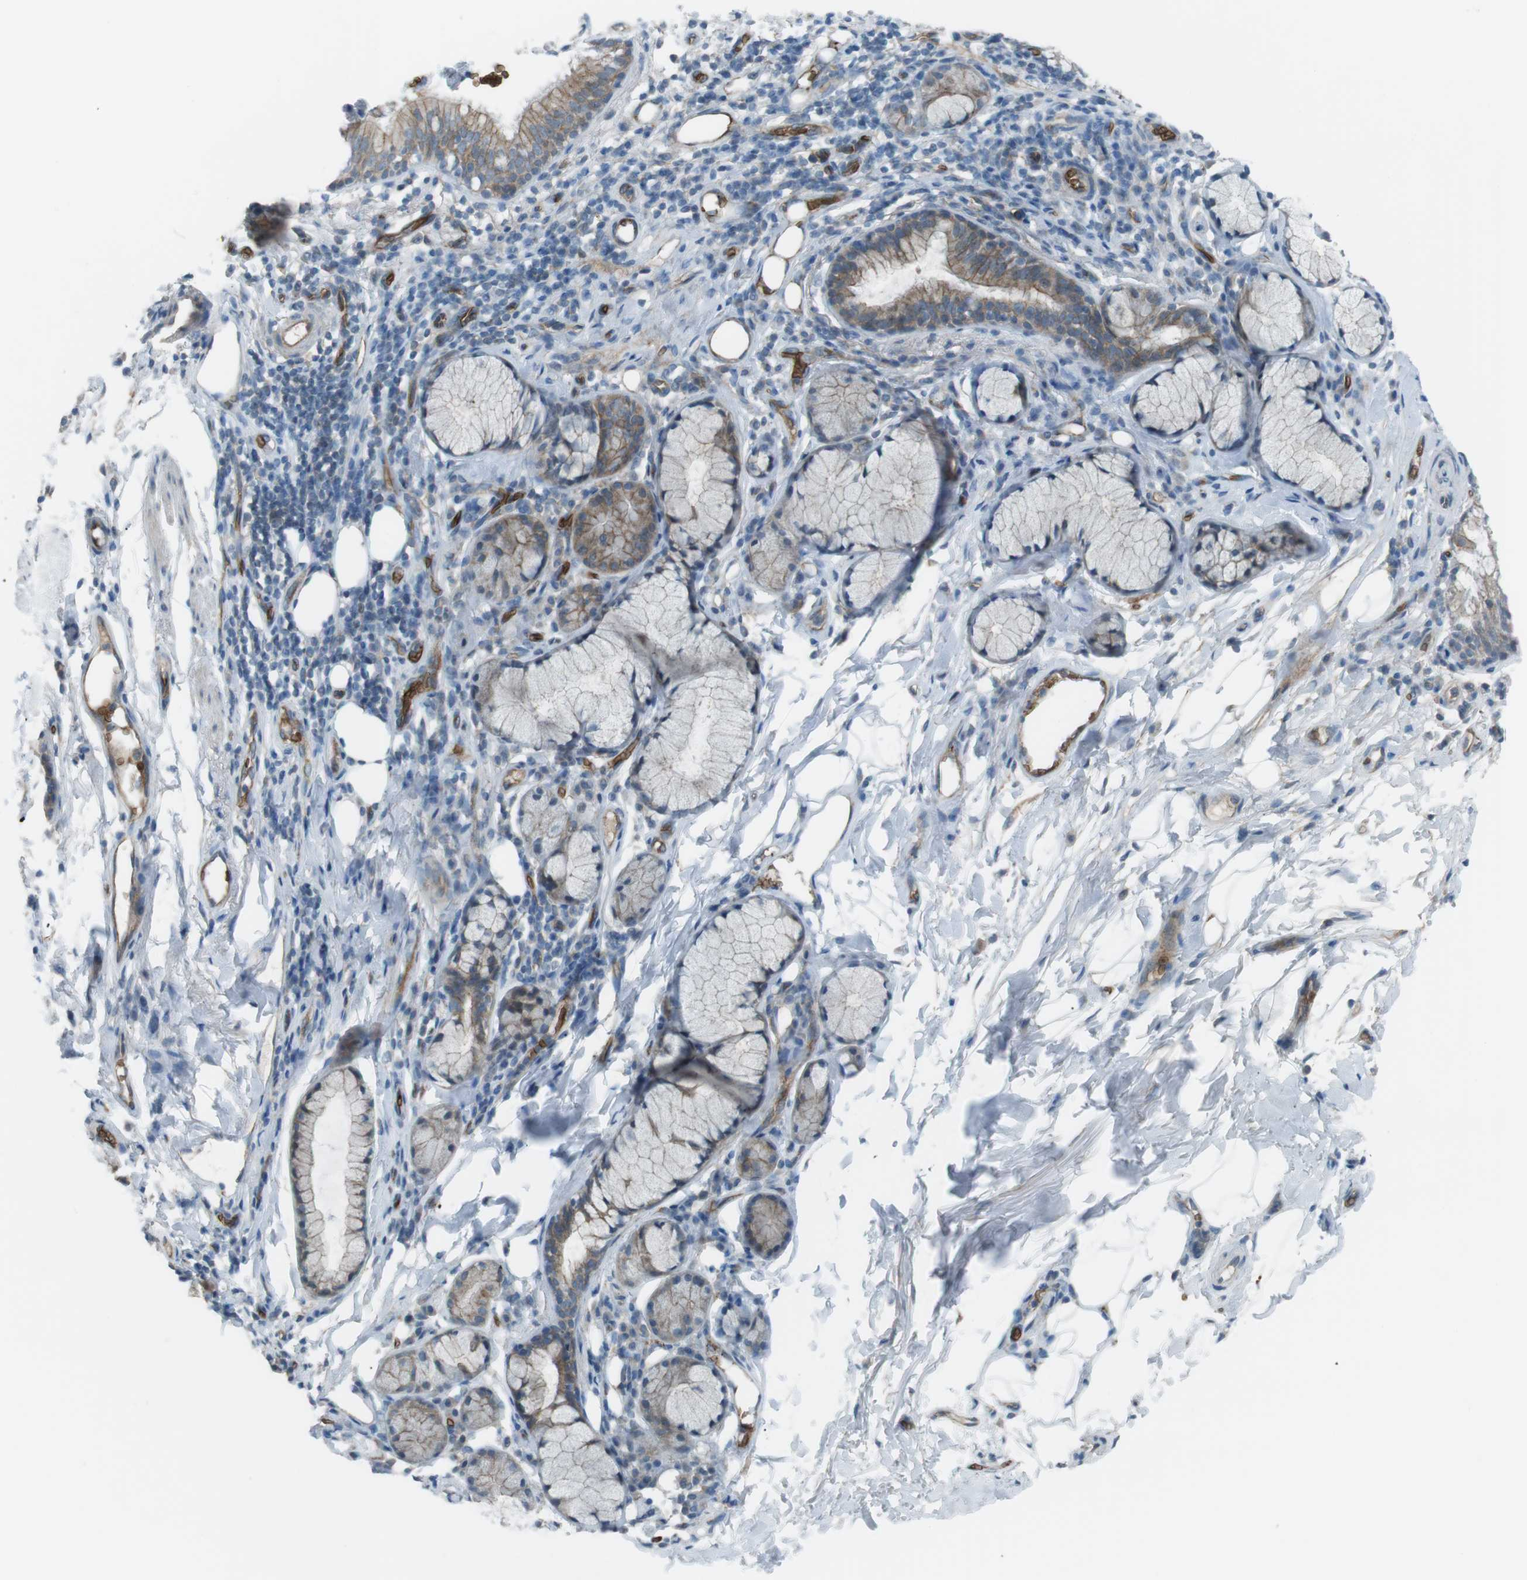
{"staining": {"intensity": "weak", "quantity": ">75%", "location": "cytoplasmic/membranous"}, "tissue": "bronchus", "cell_type": "Respiratory epithelial cells", "image_type": "normal", "snomed": [{"axis": "morphology", "description": "Normal tissue, NOS"}, {"axis": "morphology", "description": "Inflammation, NOS"}, {"axis": "topography", "description": "Cartilage tissue"}, {"axis": "topography", "description": "Bronchus"}], "caption": "Weak cytoplasmic/membranous staining is identified in about >75% of respiratory epithelial cells in normal bronchus. (IHC, brightfield microscopy, high magnification).", "gene": "SPTA1", "patient": {"sex": "male", "age": 77}}